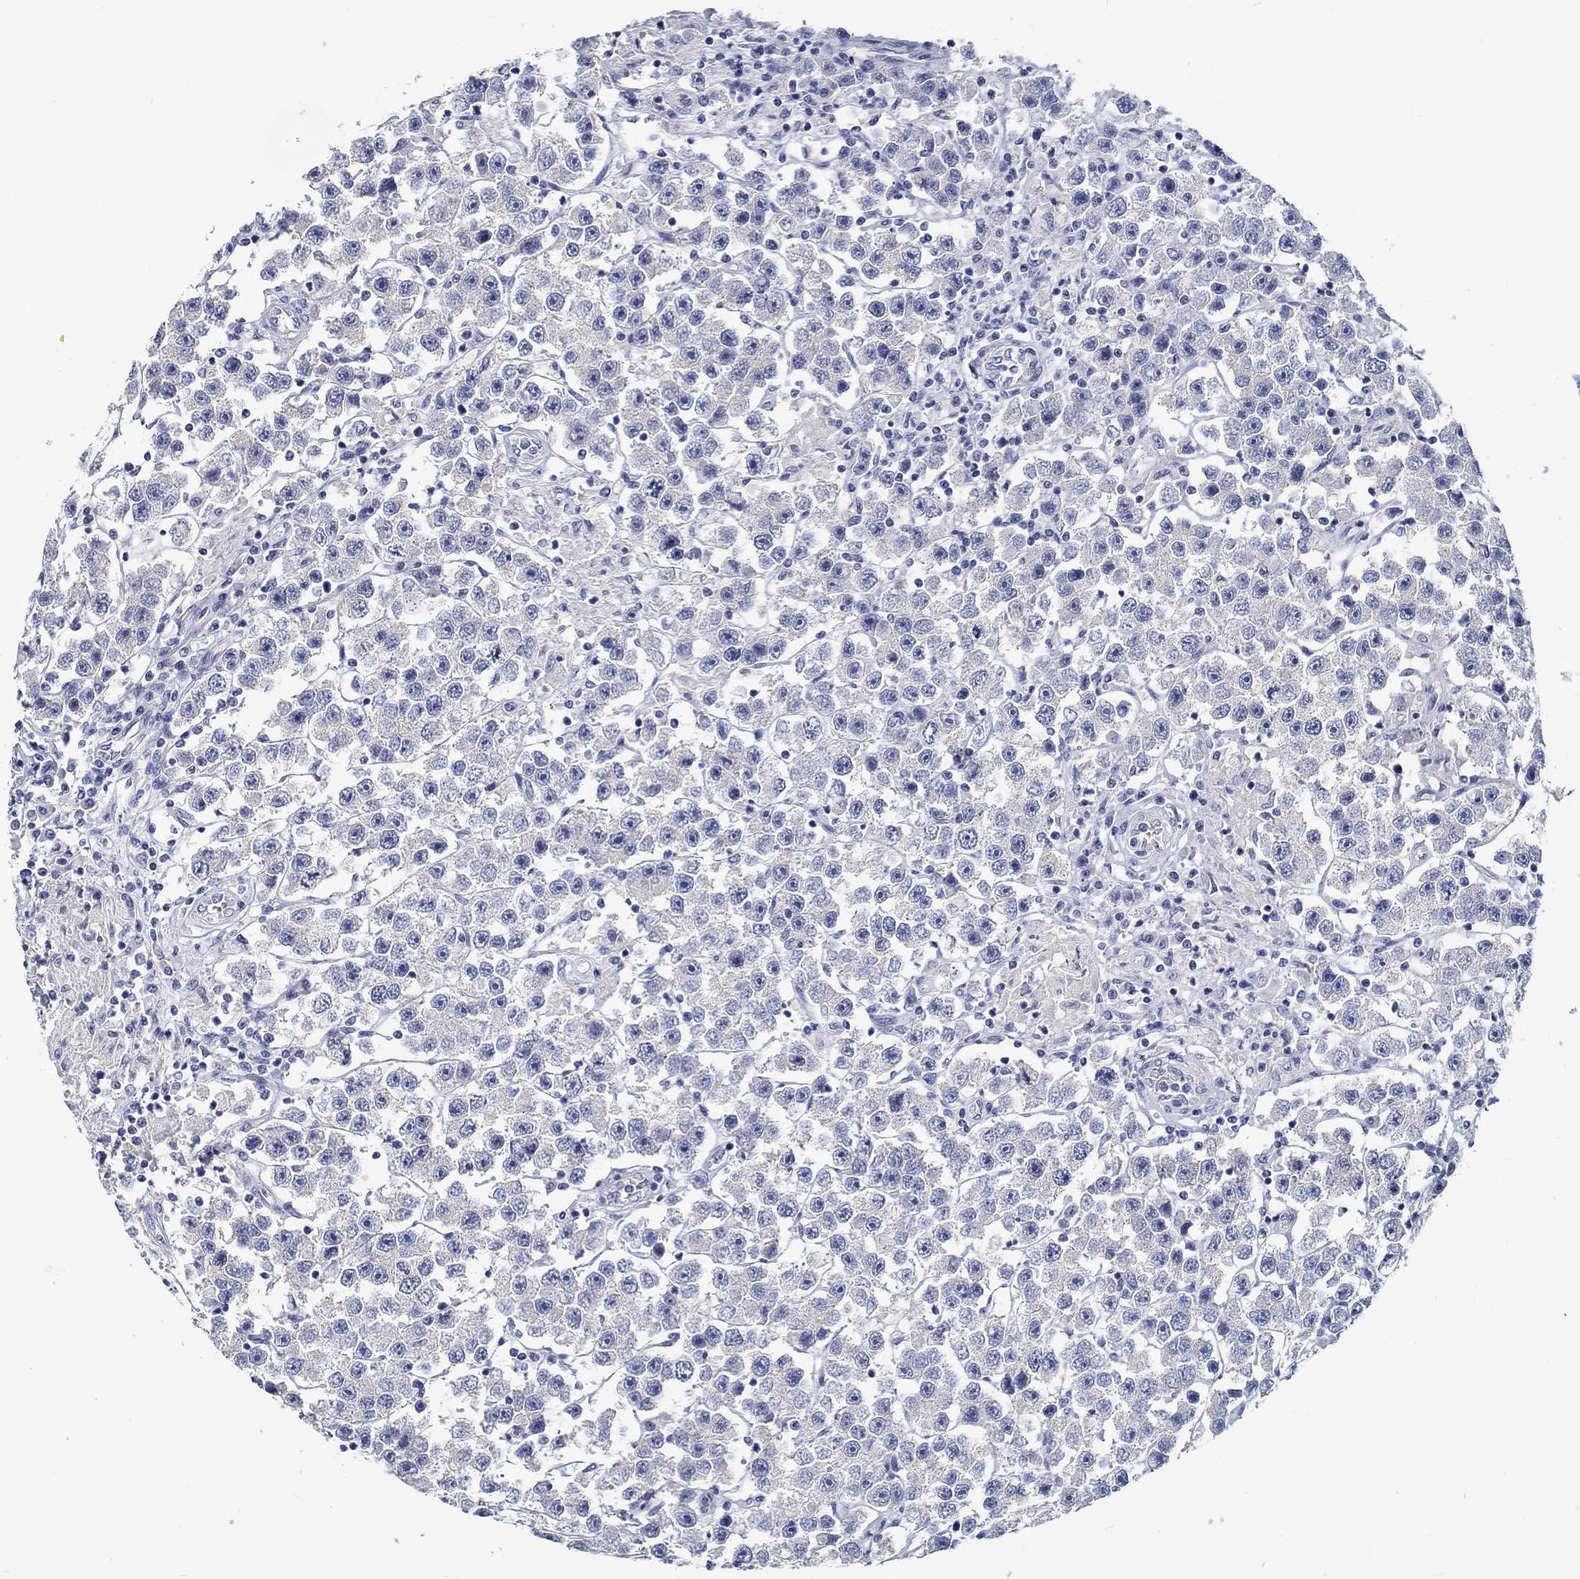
{"staining": {"intensity": "negative", "quantity": "none", "location": "none"}, "tissue": "testis cancer", "cell_type": "Tumor cells", "image_type": "cancer", "snomed": [{"axis": "morphology", "description": "Seminoma, NOS"}, {"axis": "topography", "description": "Testis"}], "caption": "A high-resolution histopathology image shows immunohistochemistry (IHC) staining of seminoma (testis), which demonstrates no significant positivity in tumor cells.", "gene": "MYBPC1", "patient": {"sex": "male", "age": 45}}